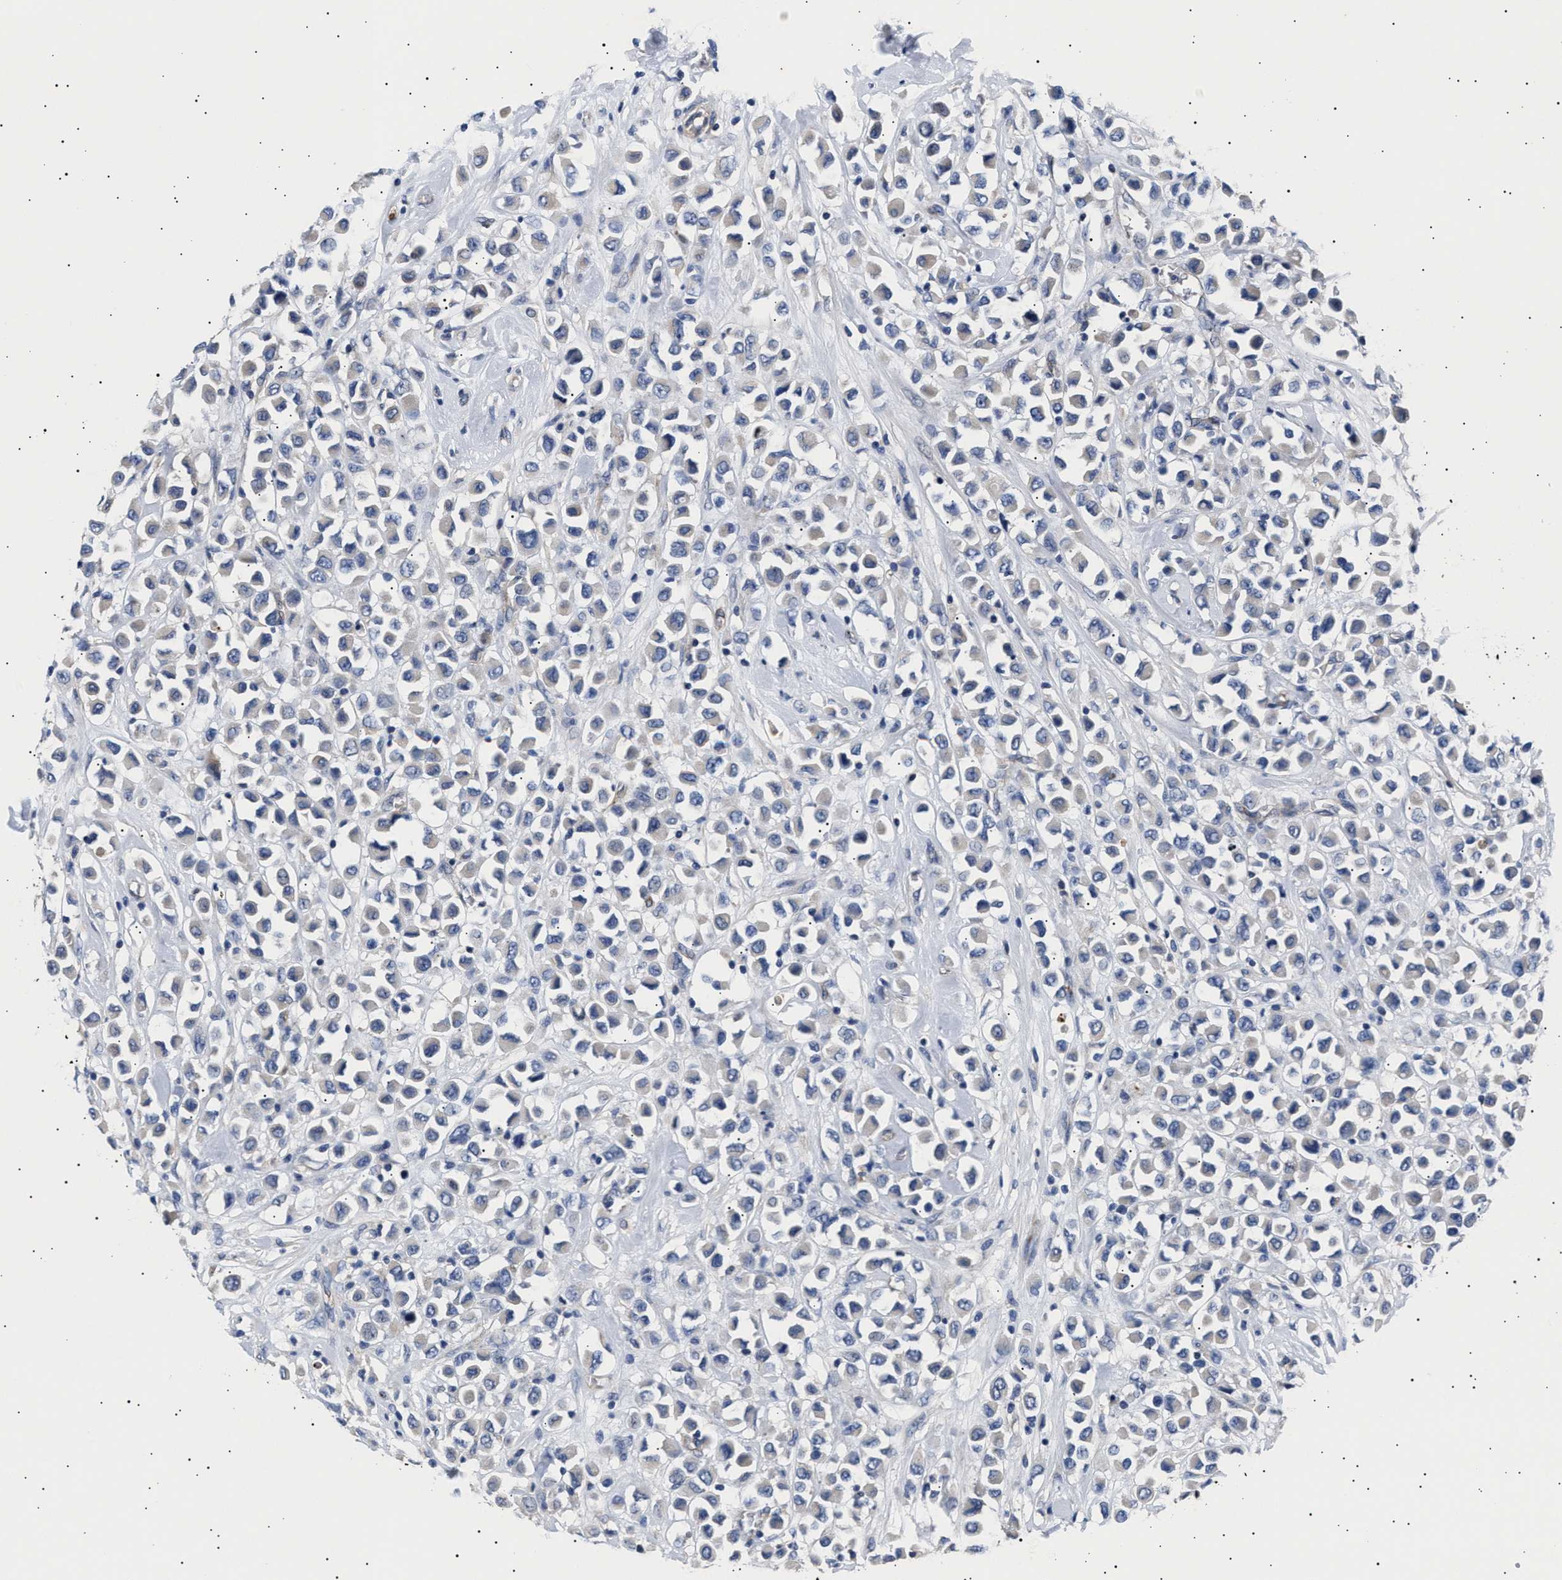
{"staining": {"intensity": "weak", "quantity": "<25%", "location": "cytoplasmic/membranous"}, "tissue": "breast cancer", "cell_type": "Tumor cells", "image_type": "cancer", "snomed": [{"axis": "morphology", "description": "Duct carcinoma"}, {"axis": "topography", "description": "Breast"}], "caption": "Human breast cancer (infiltrating ductal carcinoma) stained for a protein using immunohistochemistry displays no expression in tumor cells.", "gene": "HEMGN", "patient": {"sex": "female", "age": 61}}